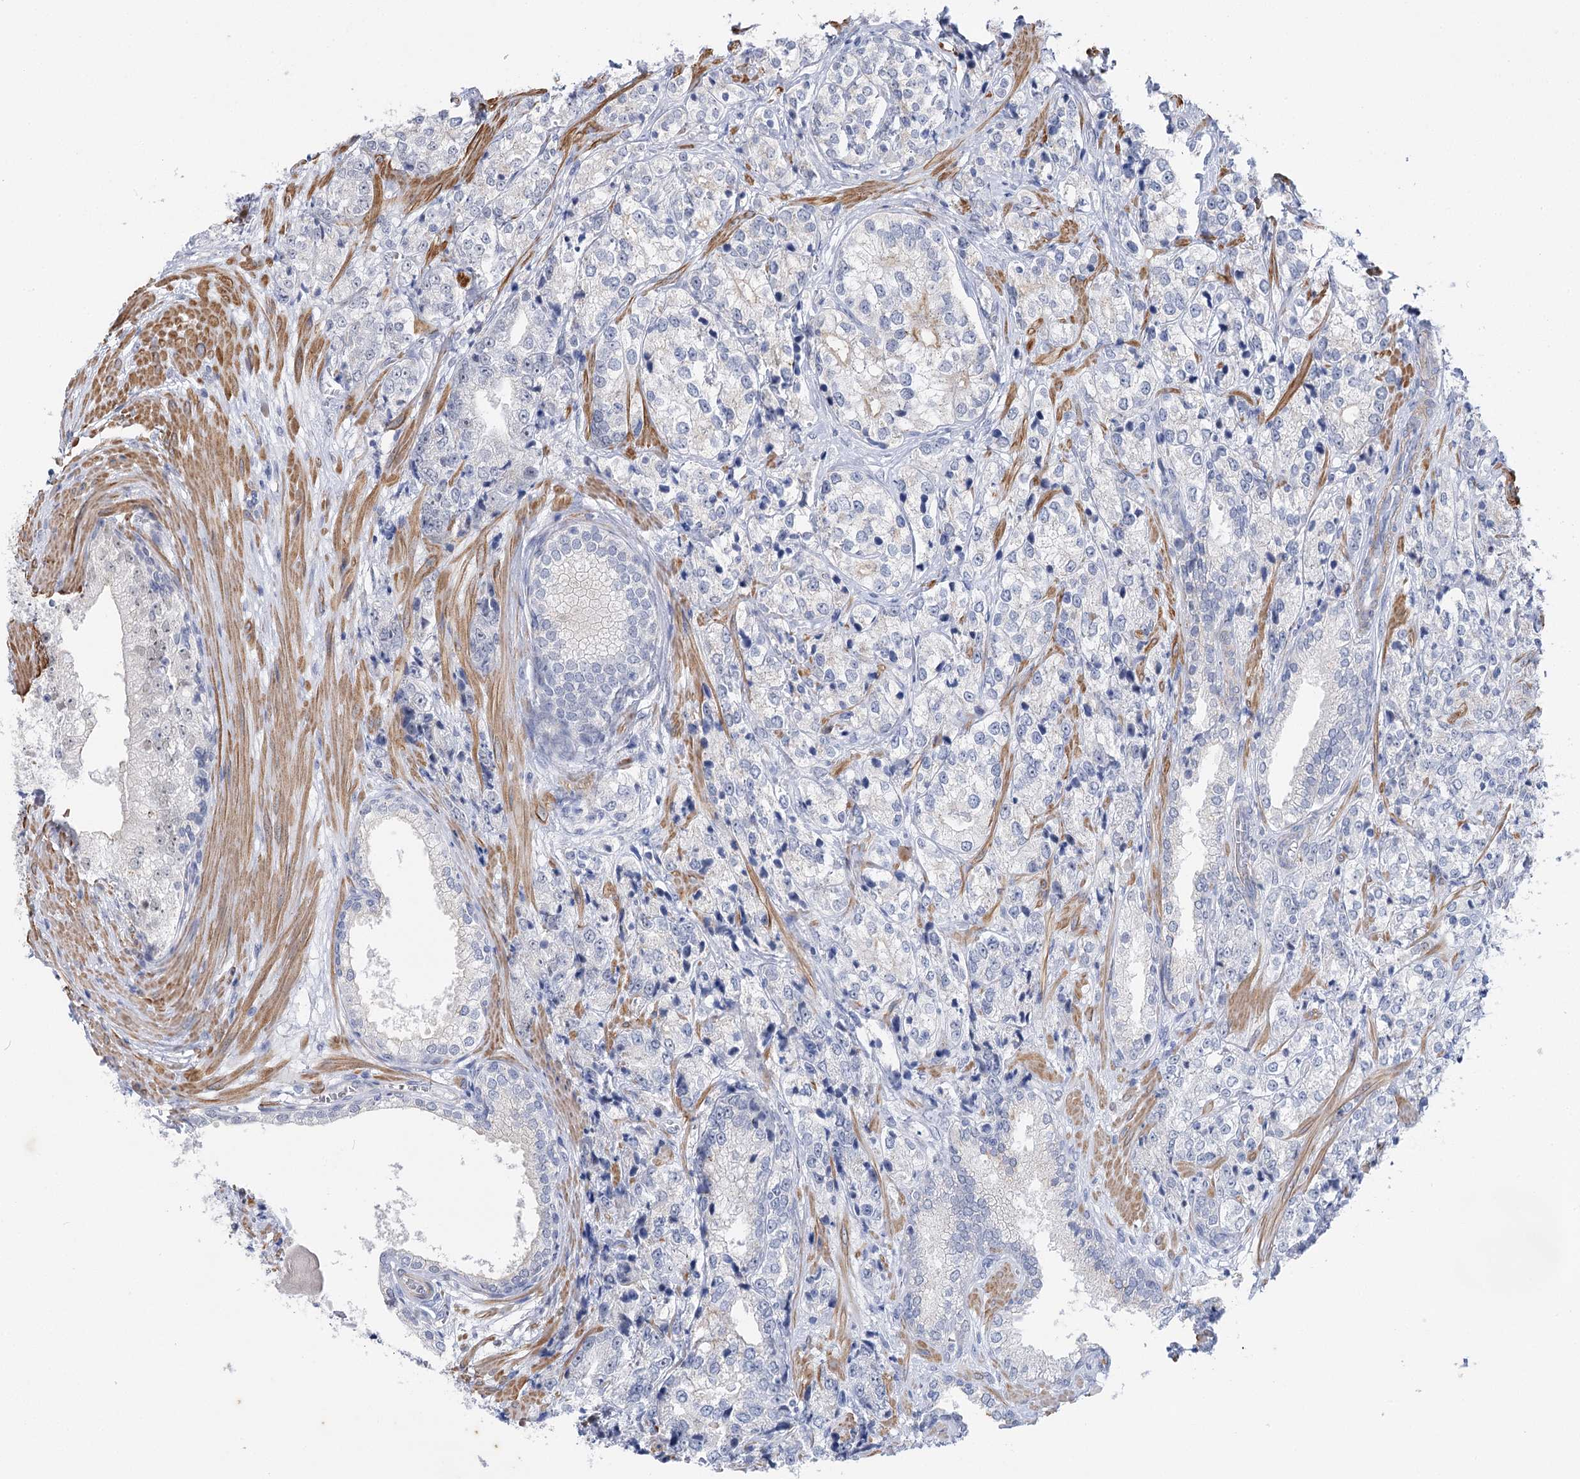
{"staining": {"intensity": "negative", "quantity": "none", "location": "none"}, "tissue": "prostate cancer", "cell_type": "Tumor cells", "image_type": "cancer", "snomed": [{"axis": "morphology", "description": "Adenocarcinoma, High grade"}, {"axis": "topography", "description": "Prostate"}], "caption": "Tumor cells are negative for brown protein staining in adenocarcinoma (high-grade) (prostate). (Brightfield microscopy of DAB IHC at high magnification).", "gene": "AGXT2", "patient": {"sex": "male", "age": 69}}